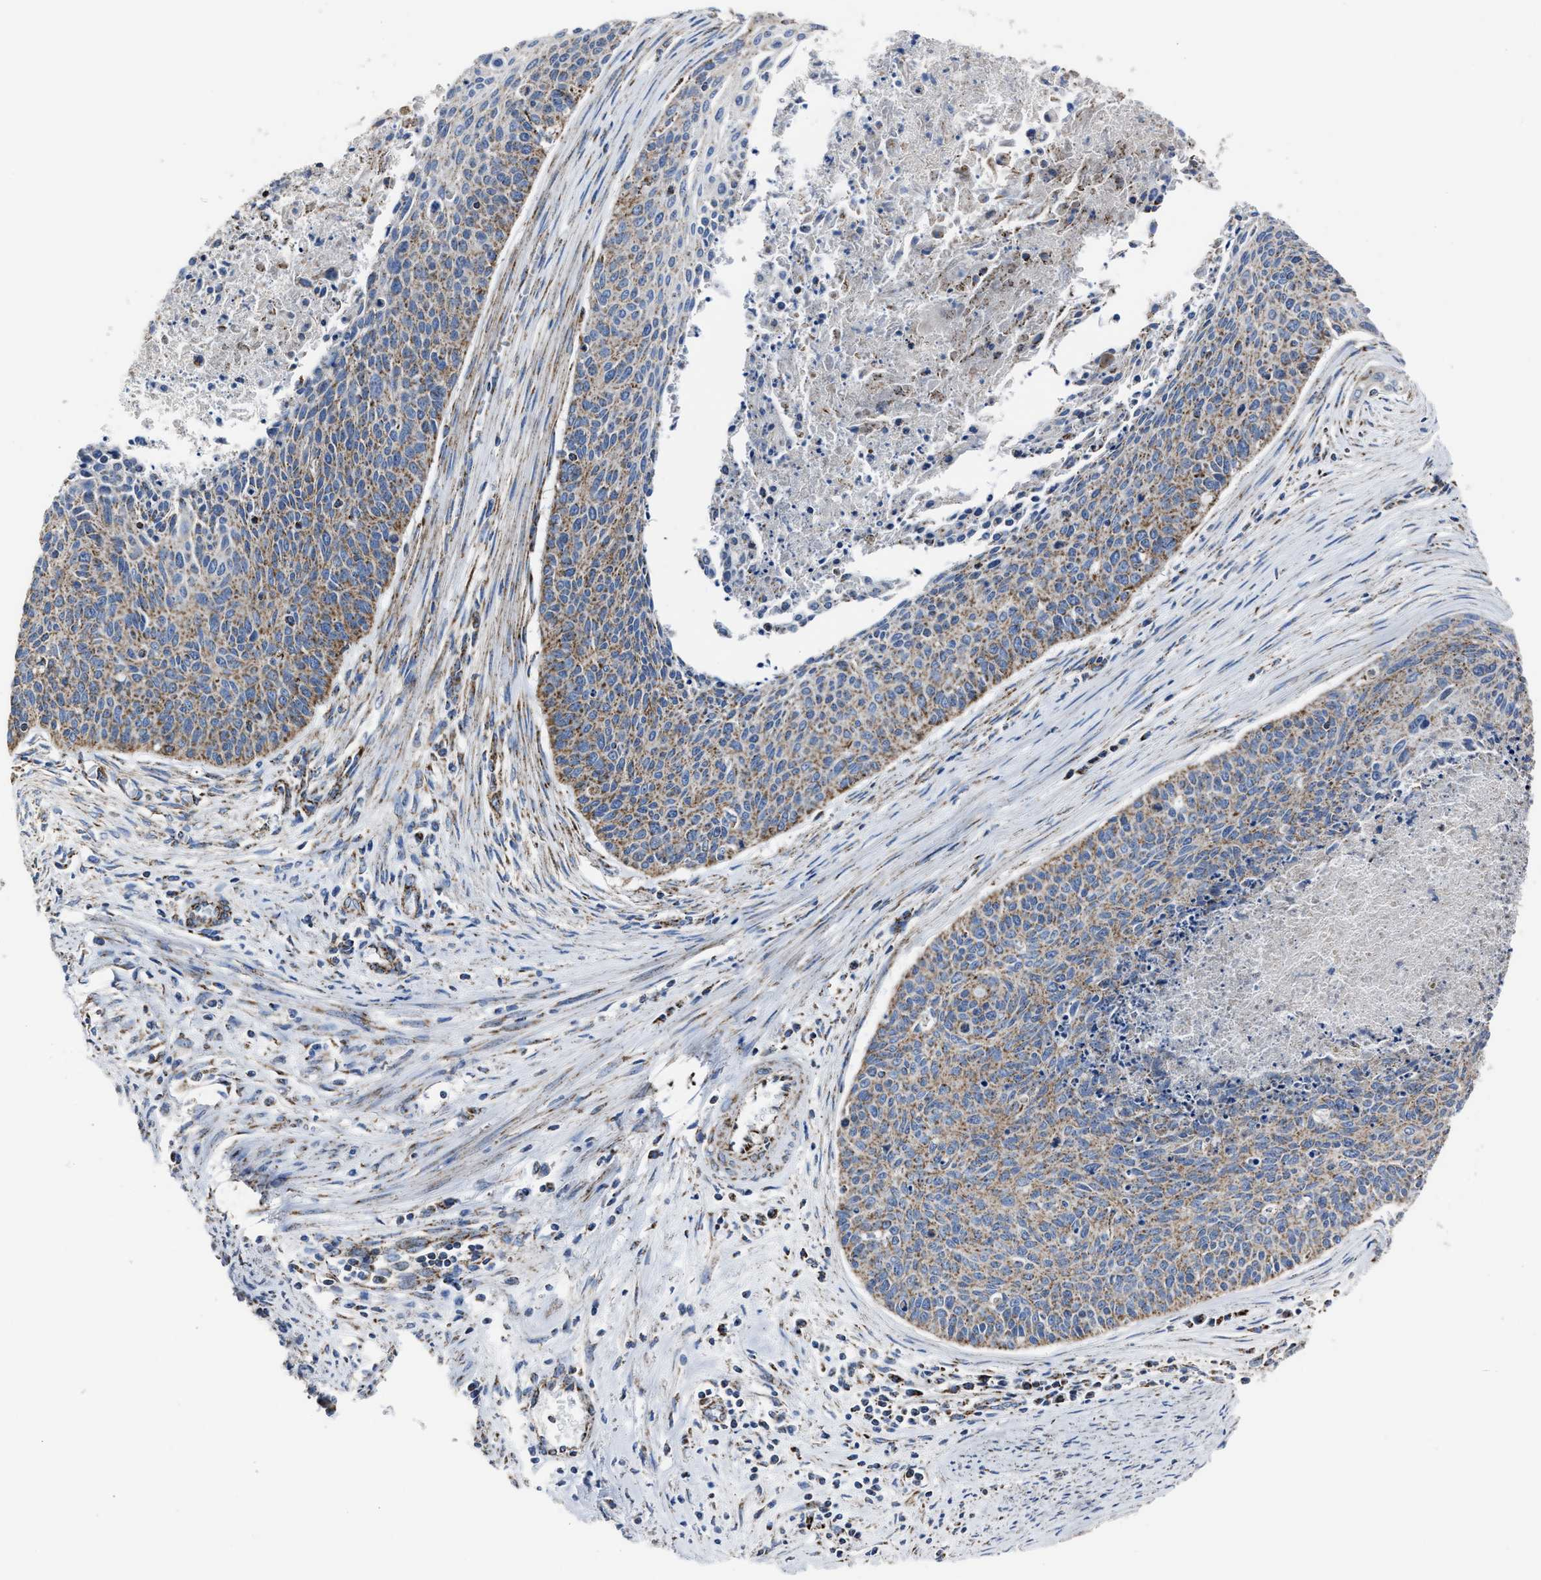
{"staining": {"intensity": "moderate", "quantity": ">75%", "location": "cytoplasmic/membranous"}, "tissue": "cervical cancer", "cell_type": "Tumor cells", "image_type": "cancer", "snomed": [{"axis": "morphology", "description": "Squamous cell carcinoma, NOS"}, {"axis": "topography", "description": "Cervix"}], "caption": "Moderate cytoplasmic/membranous expression is appreciated in approximately >75% of tumor cells in squamous cell carcinoma (cervical).", "gene": "NDUFV3", "patient": {"sex": "female", "age": 55}}